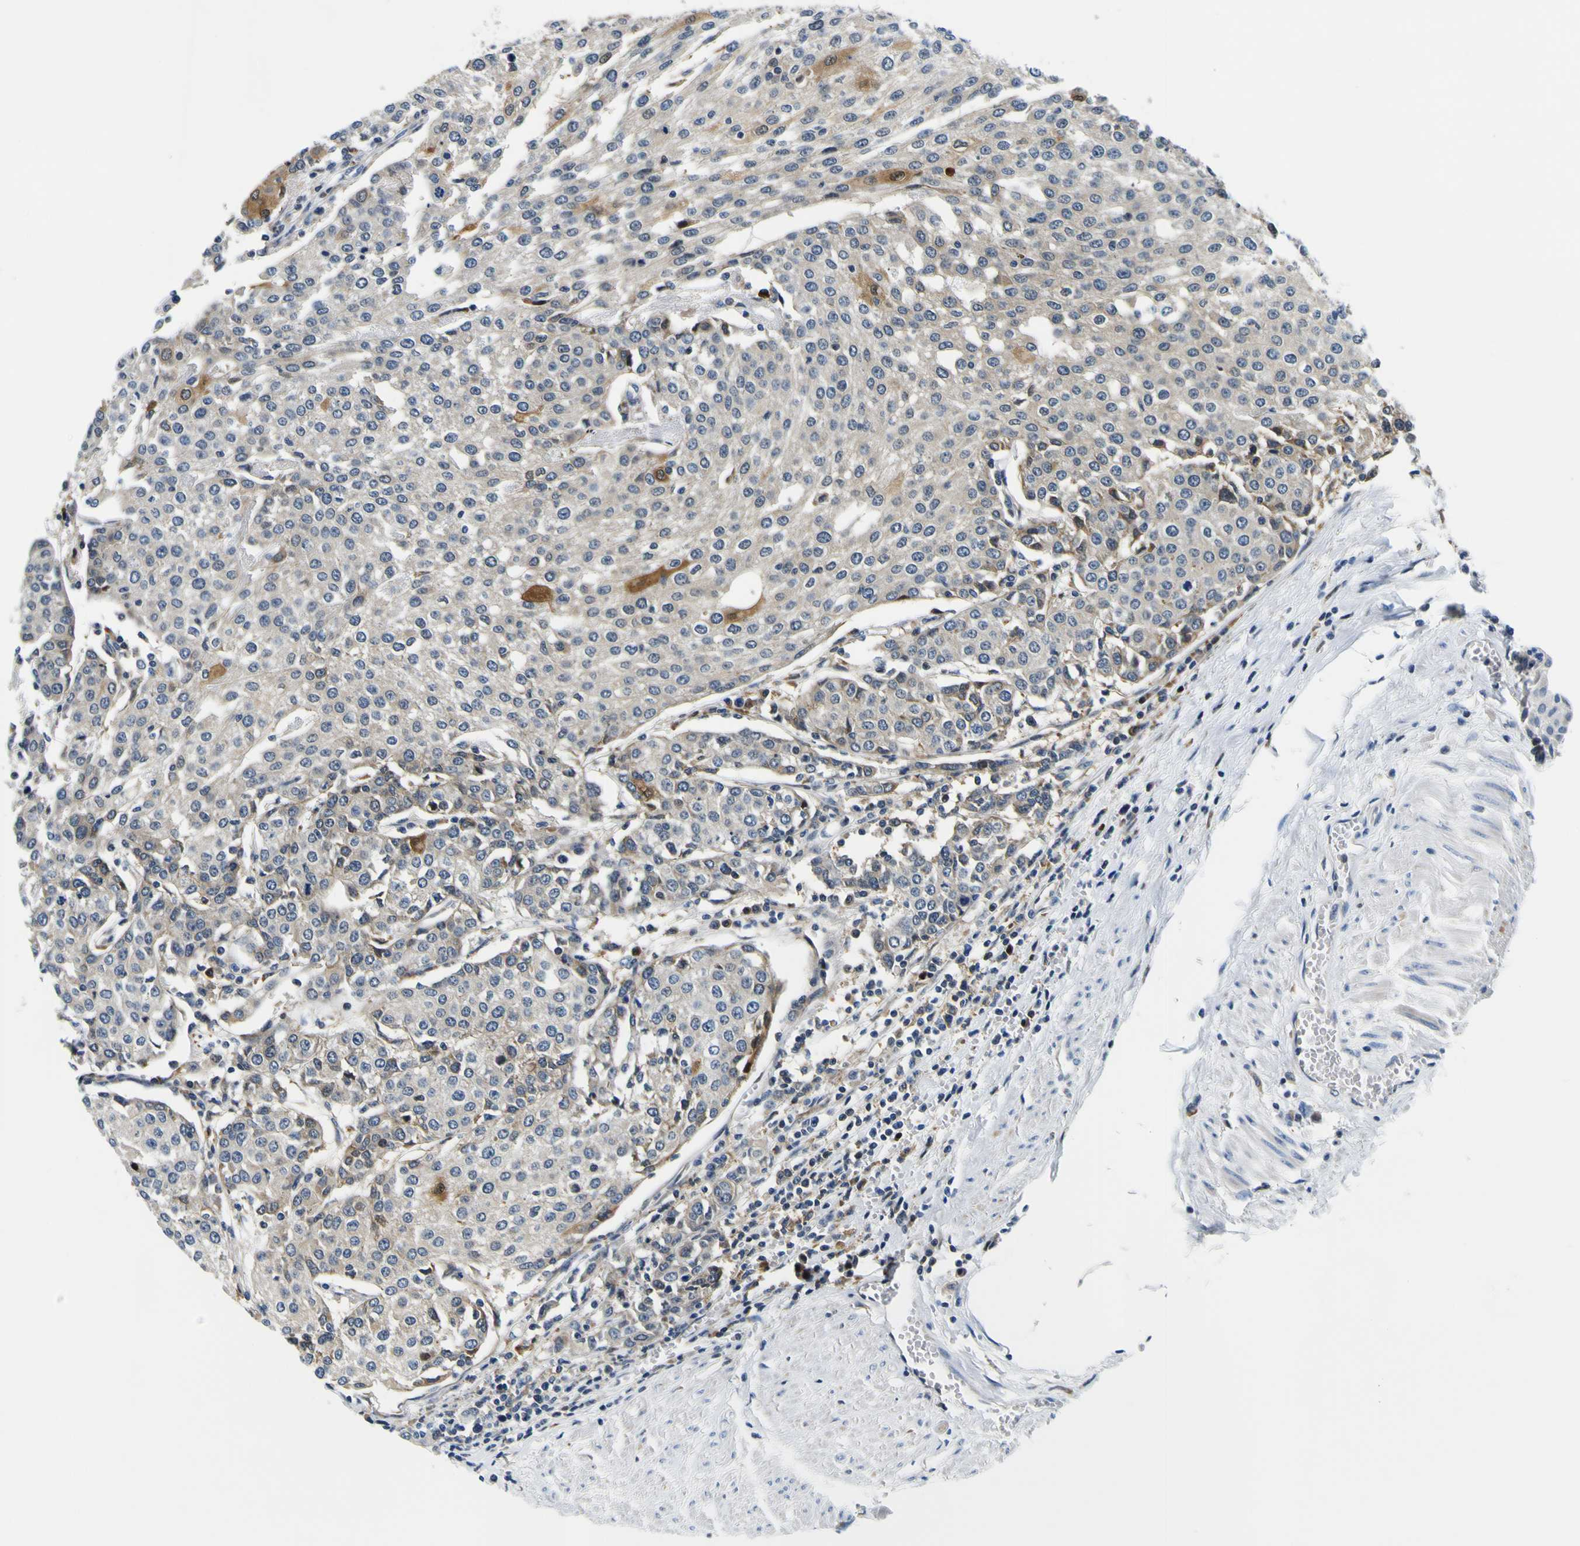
{"staining": {"intensity": "weak", "quantity": "<25%", "location": "cytoplasmic/membranous"}, "tissue": "urothelial cancer", "cell_type": "Tumor cells", "image_type": "cancer", "snomed": [{"axis": "morphology", "description": "Urothelial carcinoma, High grade"}, {"axis": "topography", "description": "Urinary bladder"}], "caption": "Immunohistochemistry image of human urothelial cancer stained for a protein (brown), which demonstrates no positivity in tumor cells.", "gene": "NLRP3", "patient": {"sex": "female", "age": 85}}